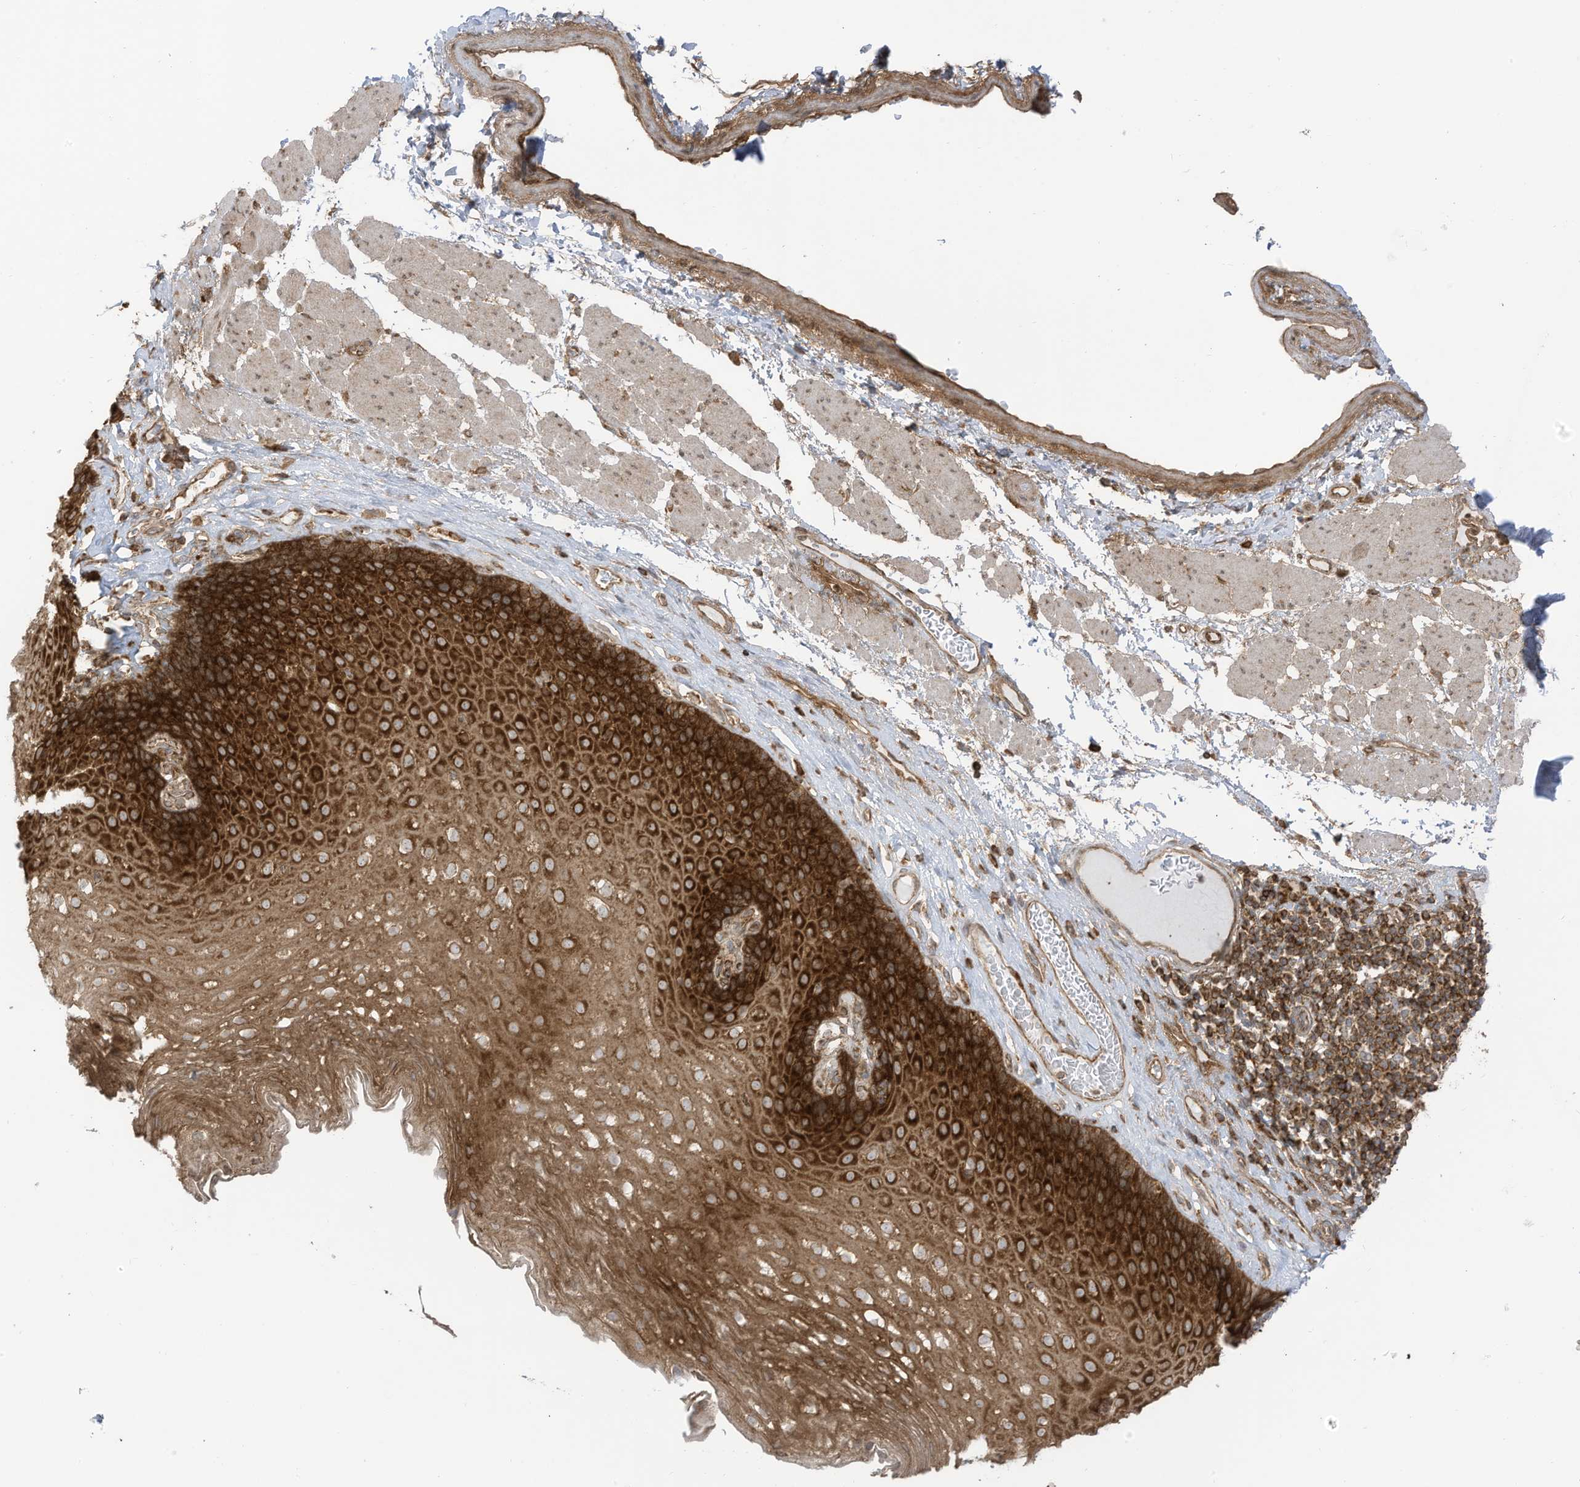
{"staining": {"intensity": "strong", "quantity": ">75%", "location": "cytoplasmic/membranous"}, "tissue": "esophagus", "cell_type": "Squamous epithelial cells", "image_type": "normal", "snomed": [{"axis": "morphology", "description": "Normal tissue, NOS"}, {"axis": "topography", "description": "Esophagus"}], "caption": "A micrograph showing strong cytoplasmic/membranous expression in approximately >75% of squamous epithelial cells in normal esophagus, as visualized by brown immunohistochemical staining.", "gene": "REPS1", "patient": {"sex": "female", "age": 66}}